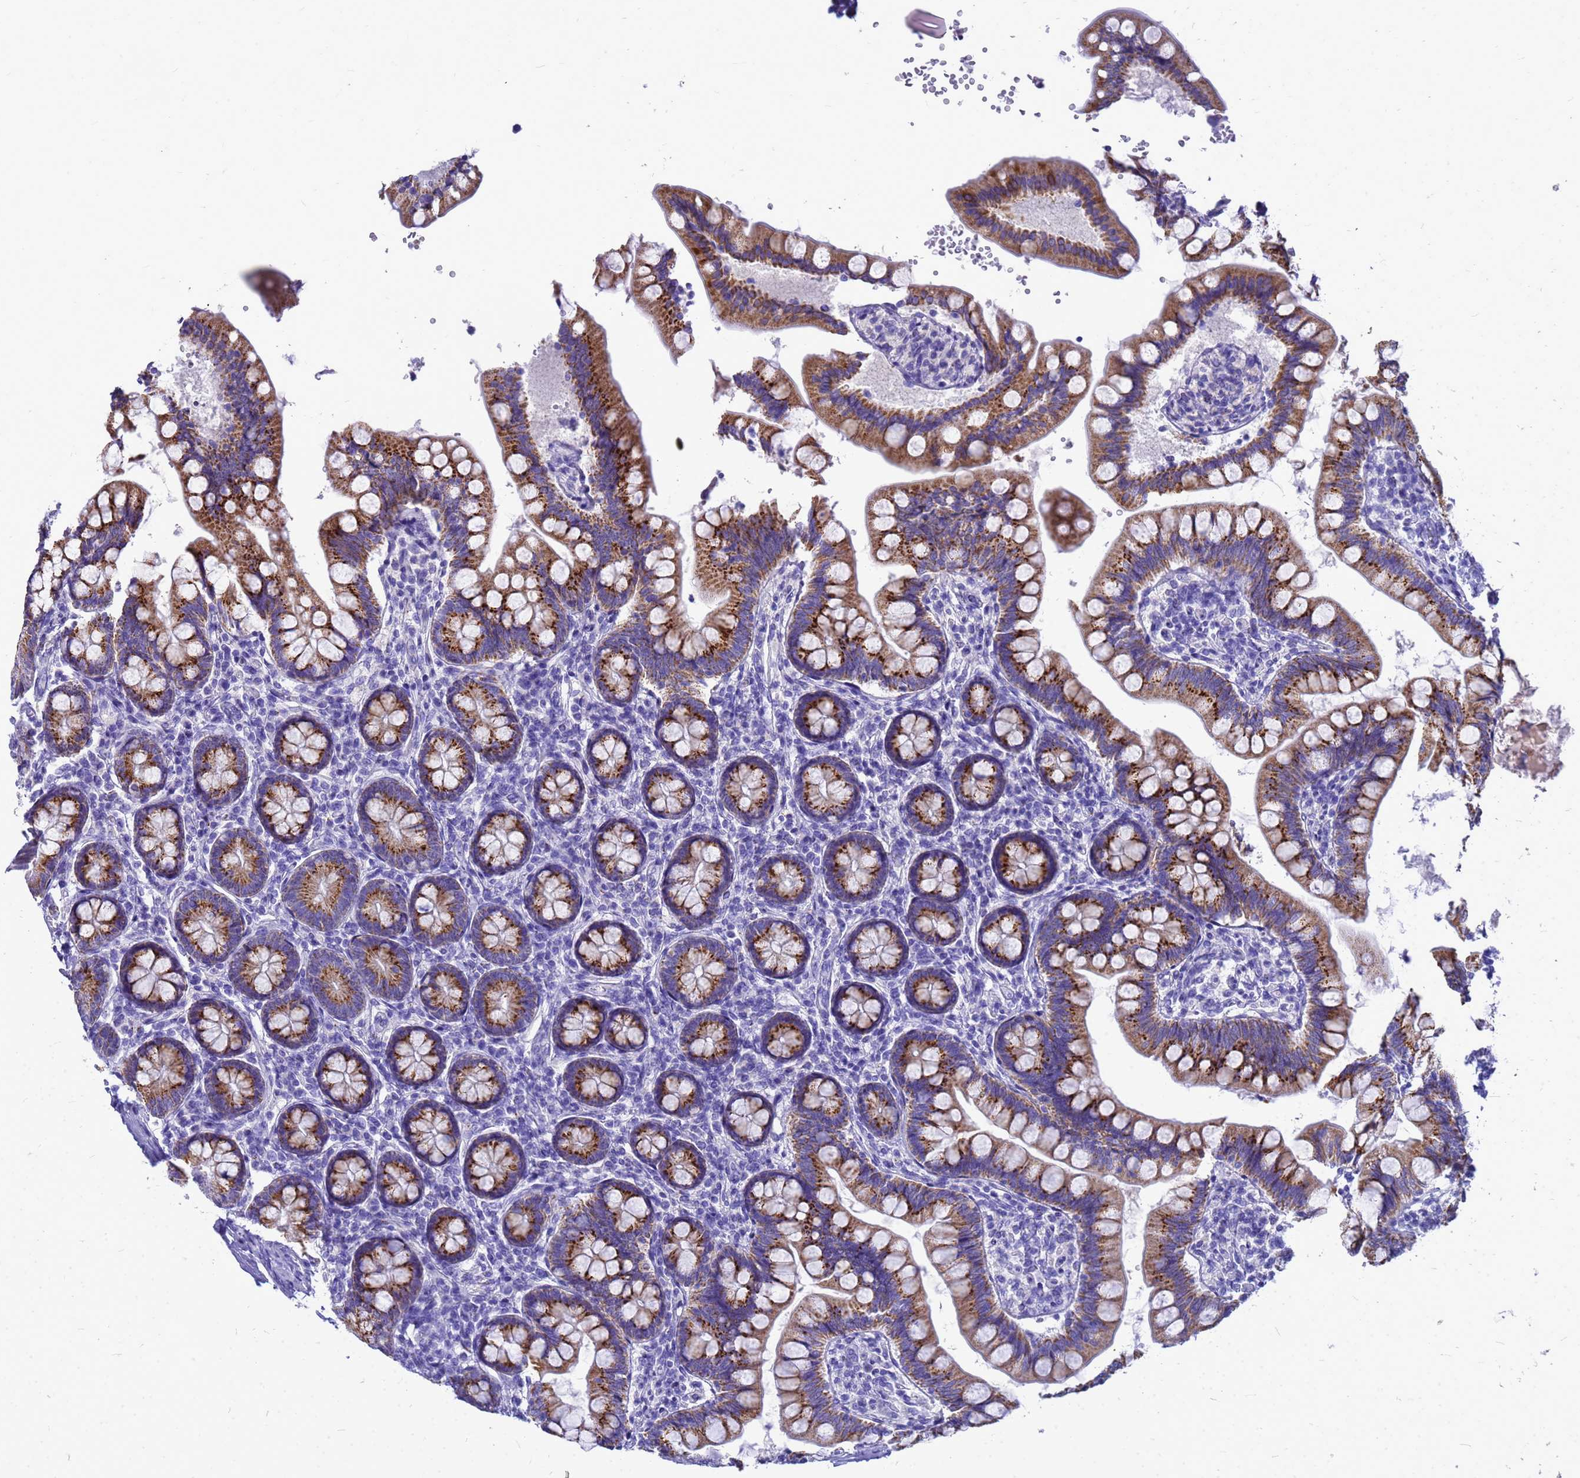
{"staining": {"intensity": "strong", "quantity": ">75%", "location": "cytoplasmic/membranous"}, "tissue": "small intestine", "cell_type": "Glandular cells", "image_type": "normal", "snomed": [{"axis": "morphology", "description": "Normal tissue, NOS"}, {"axis": "topography", "description": "Small intestine"}], "caption": "A brown stain shows strong cytoplasmic/membranous positivity of a protein in glandular cells of unremarkable small intestine. (brown staining indicates protein expression, while blue staining denotes nuclei).", "gene": "OR52E2", "patient": {"sex": "male", "age": 7}}